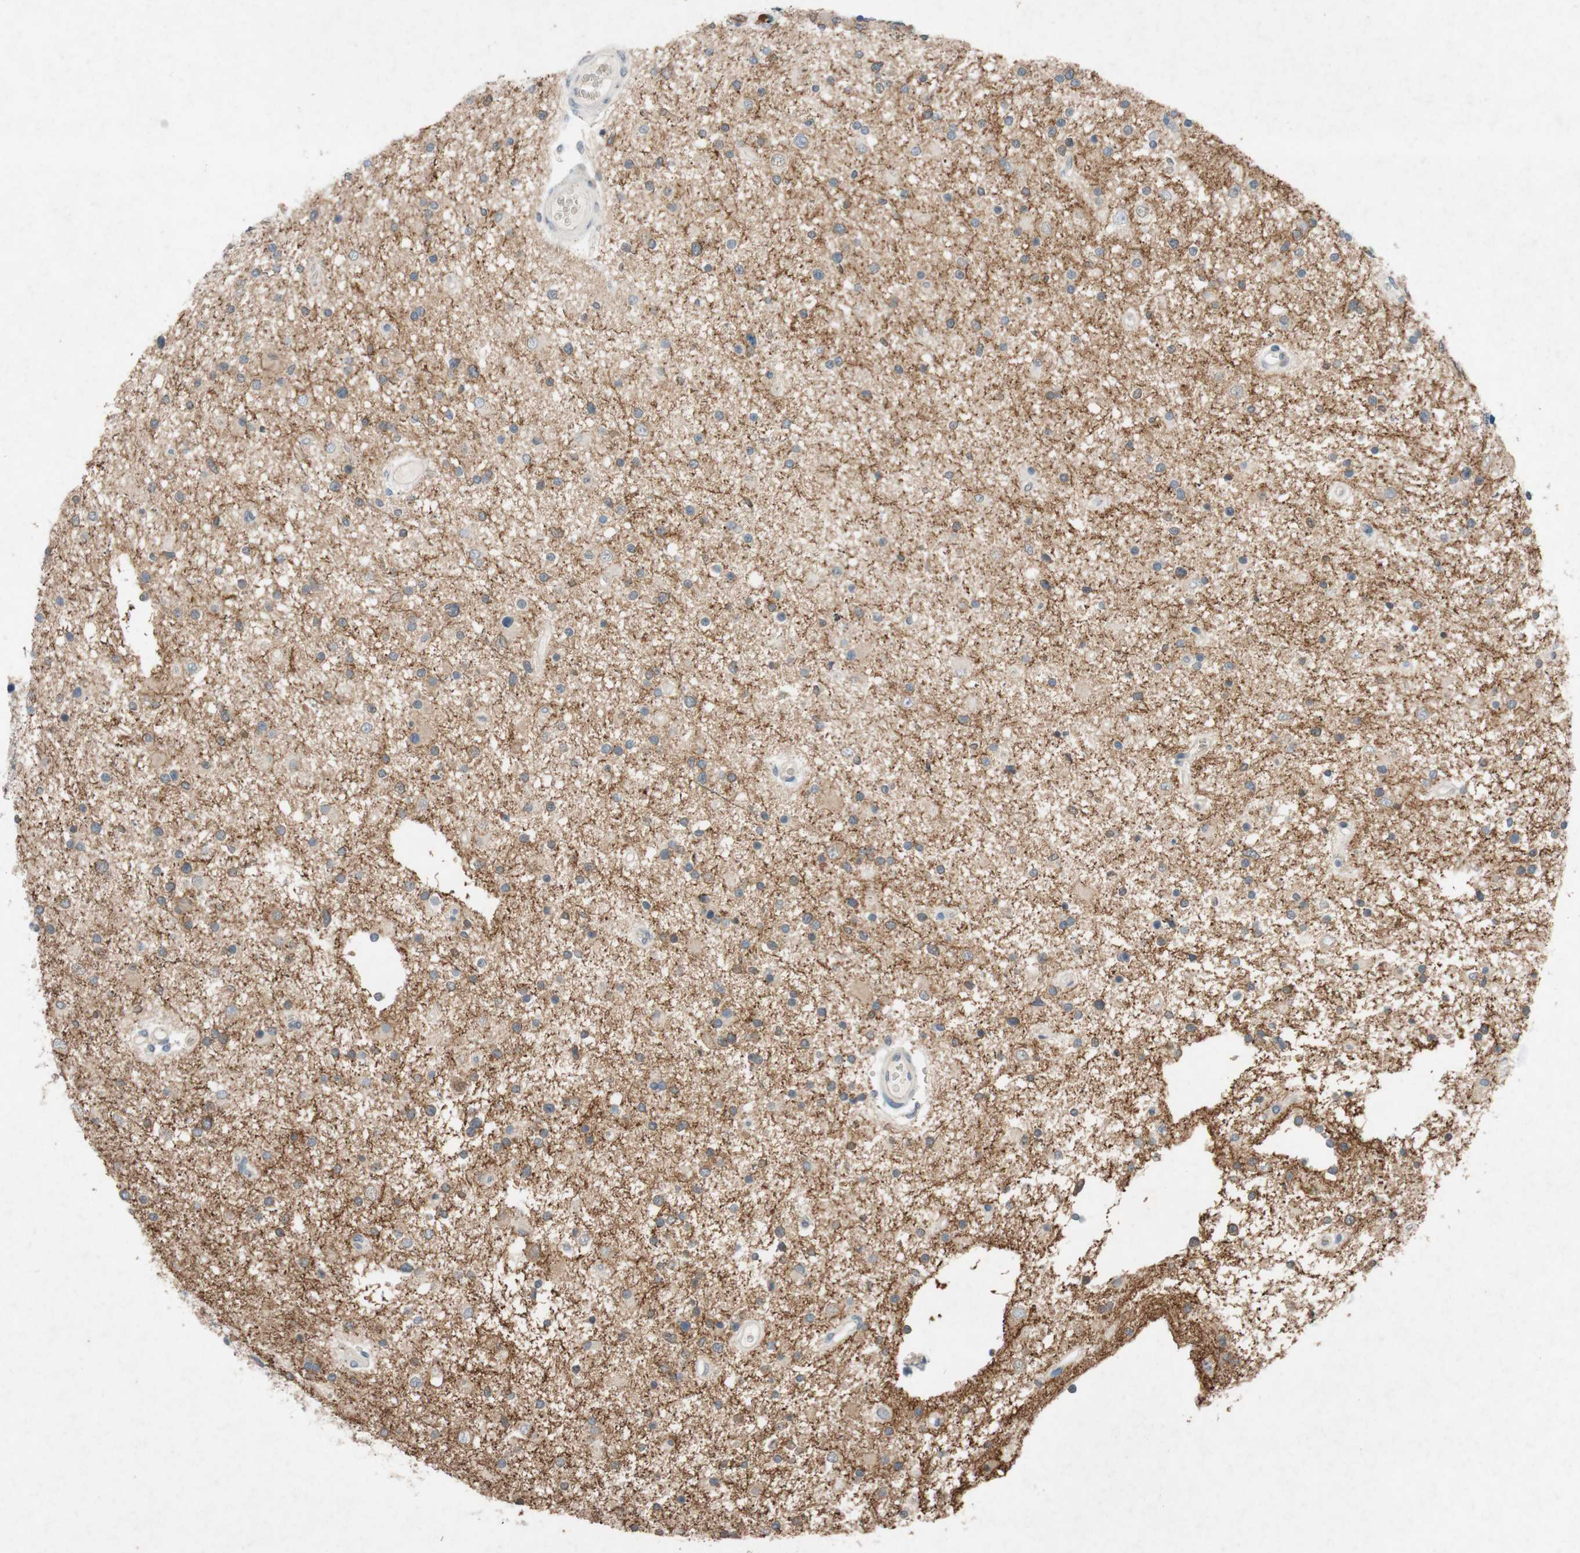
{"staining": {"intensity": "weak", "quantity": "25%-75%", "location": "cytoplasmic/membranous"}, "tissue": "glioma", "cell_type": "Tumor cells", "image_type": "cancer", "snomed": [{"axis": "morphology", "description": "Glioma, malignant, High grade"}, {"axis": "topography", "description": "Brain"}], "caption": "Human glioma stained with a protein marker shows weak staining in tumor cells.", "gene": "ADD2", "patient": {"sex": "male", "age": 33}}